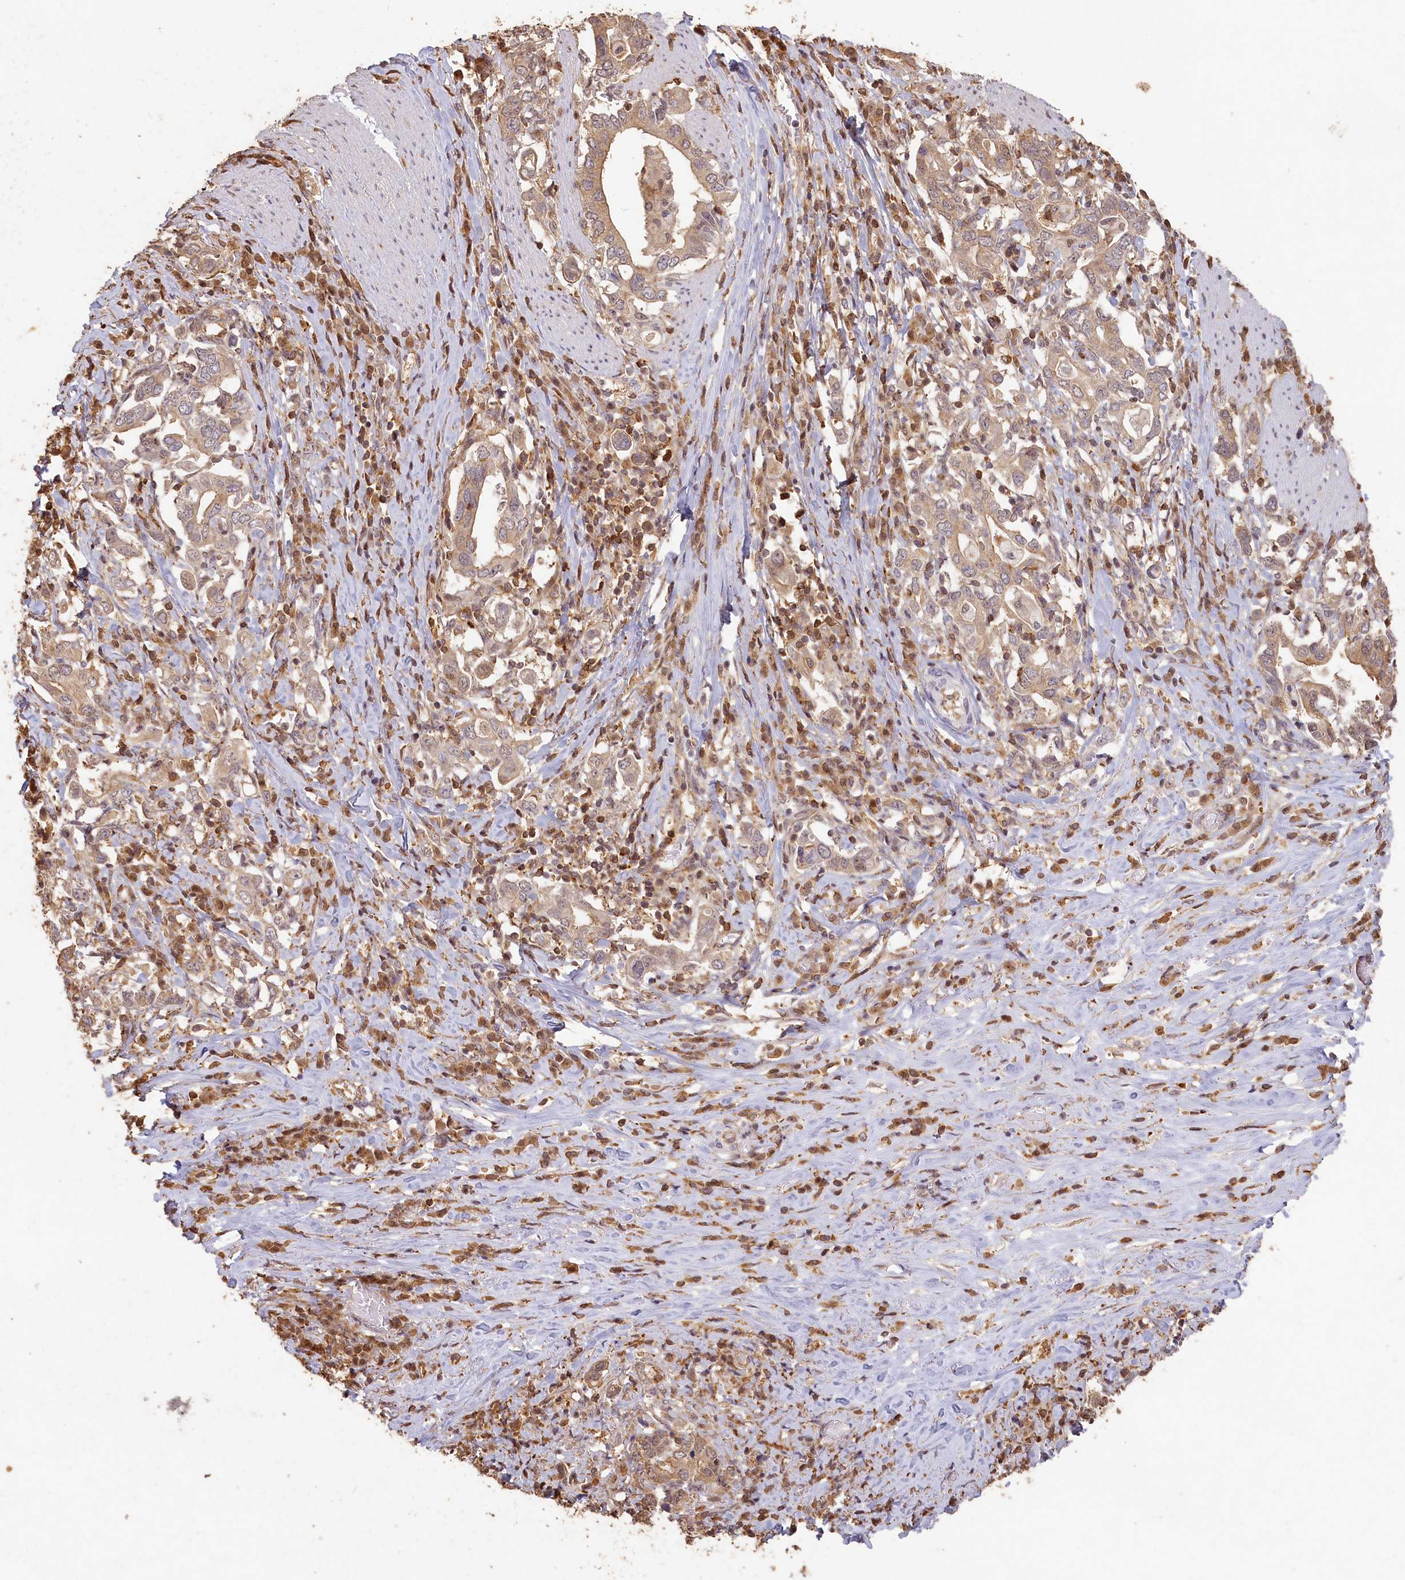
{"staining": {"intensity": "weak", "quantity": ">75%", "location": "cytoplasmic/membranous"}, "tissue": "stomach cancer", "cell_type": "Tumor cells", "image_type": "cancer", "snomed": [{"axis": "morphology", "description": "Adenocarcinoma, NOS"}, {"axis": "topography", "description": "Stomach, upper"}, {"axis": "topography", "description": "Stomach"}], "caption": "The photomicrograph shows immunohistochemical staining of adenocarcinoma (stomach). There is weak cytoplasmic/membranous staining is appreciated in about >75% of tumor cells.", "gene": "MADD", "patient": {"sex": "male", "age": 62}}